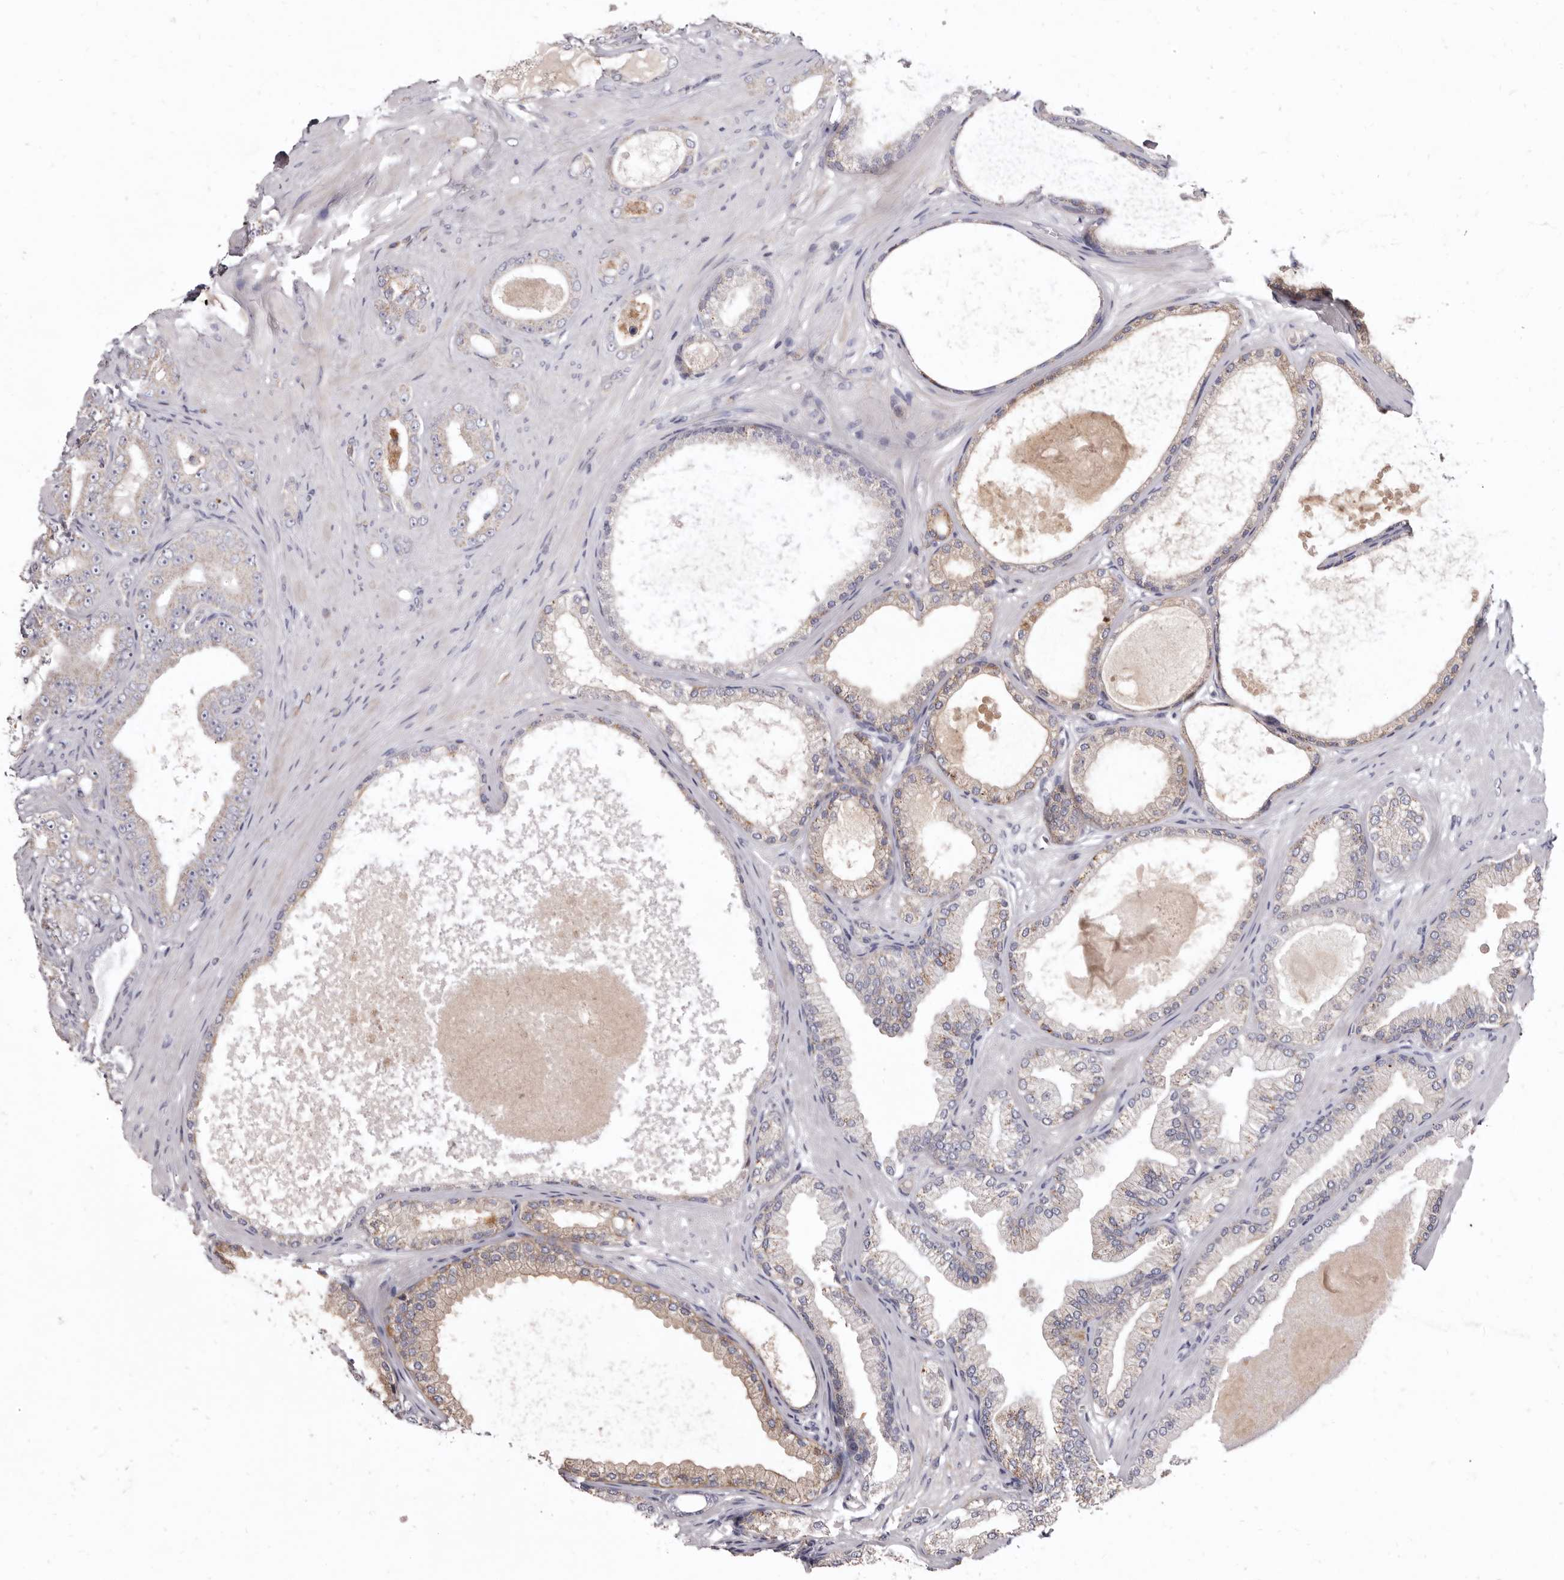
{"staining": {"intensity": "weak", "quantity": "<25%", "location": "cytoplasmic/membranous"}, "tissue": "prostate cancer", "cell_type": "Tumor cells", "image_type": "cancer", "snomed": [{"axis": "morphology", "description": "Adenocarcinoma, Low grade"}, {"axis": "topography", "description": "Prostate"}], "caption": "Immunohistochemistry image of neoplastic tissue: human adenocarcinoma (low-grade) (prostate) stained with DAB (3,3'-diaminobenzidine) exhibits no significant protein staining in tumor cells. (DAB IHC visualized using brightfield microscopy, high magnification).", "gene": "CYP2E1", "patient": {"sex": "male", "age": 63}}